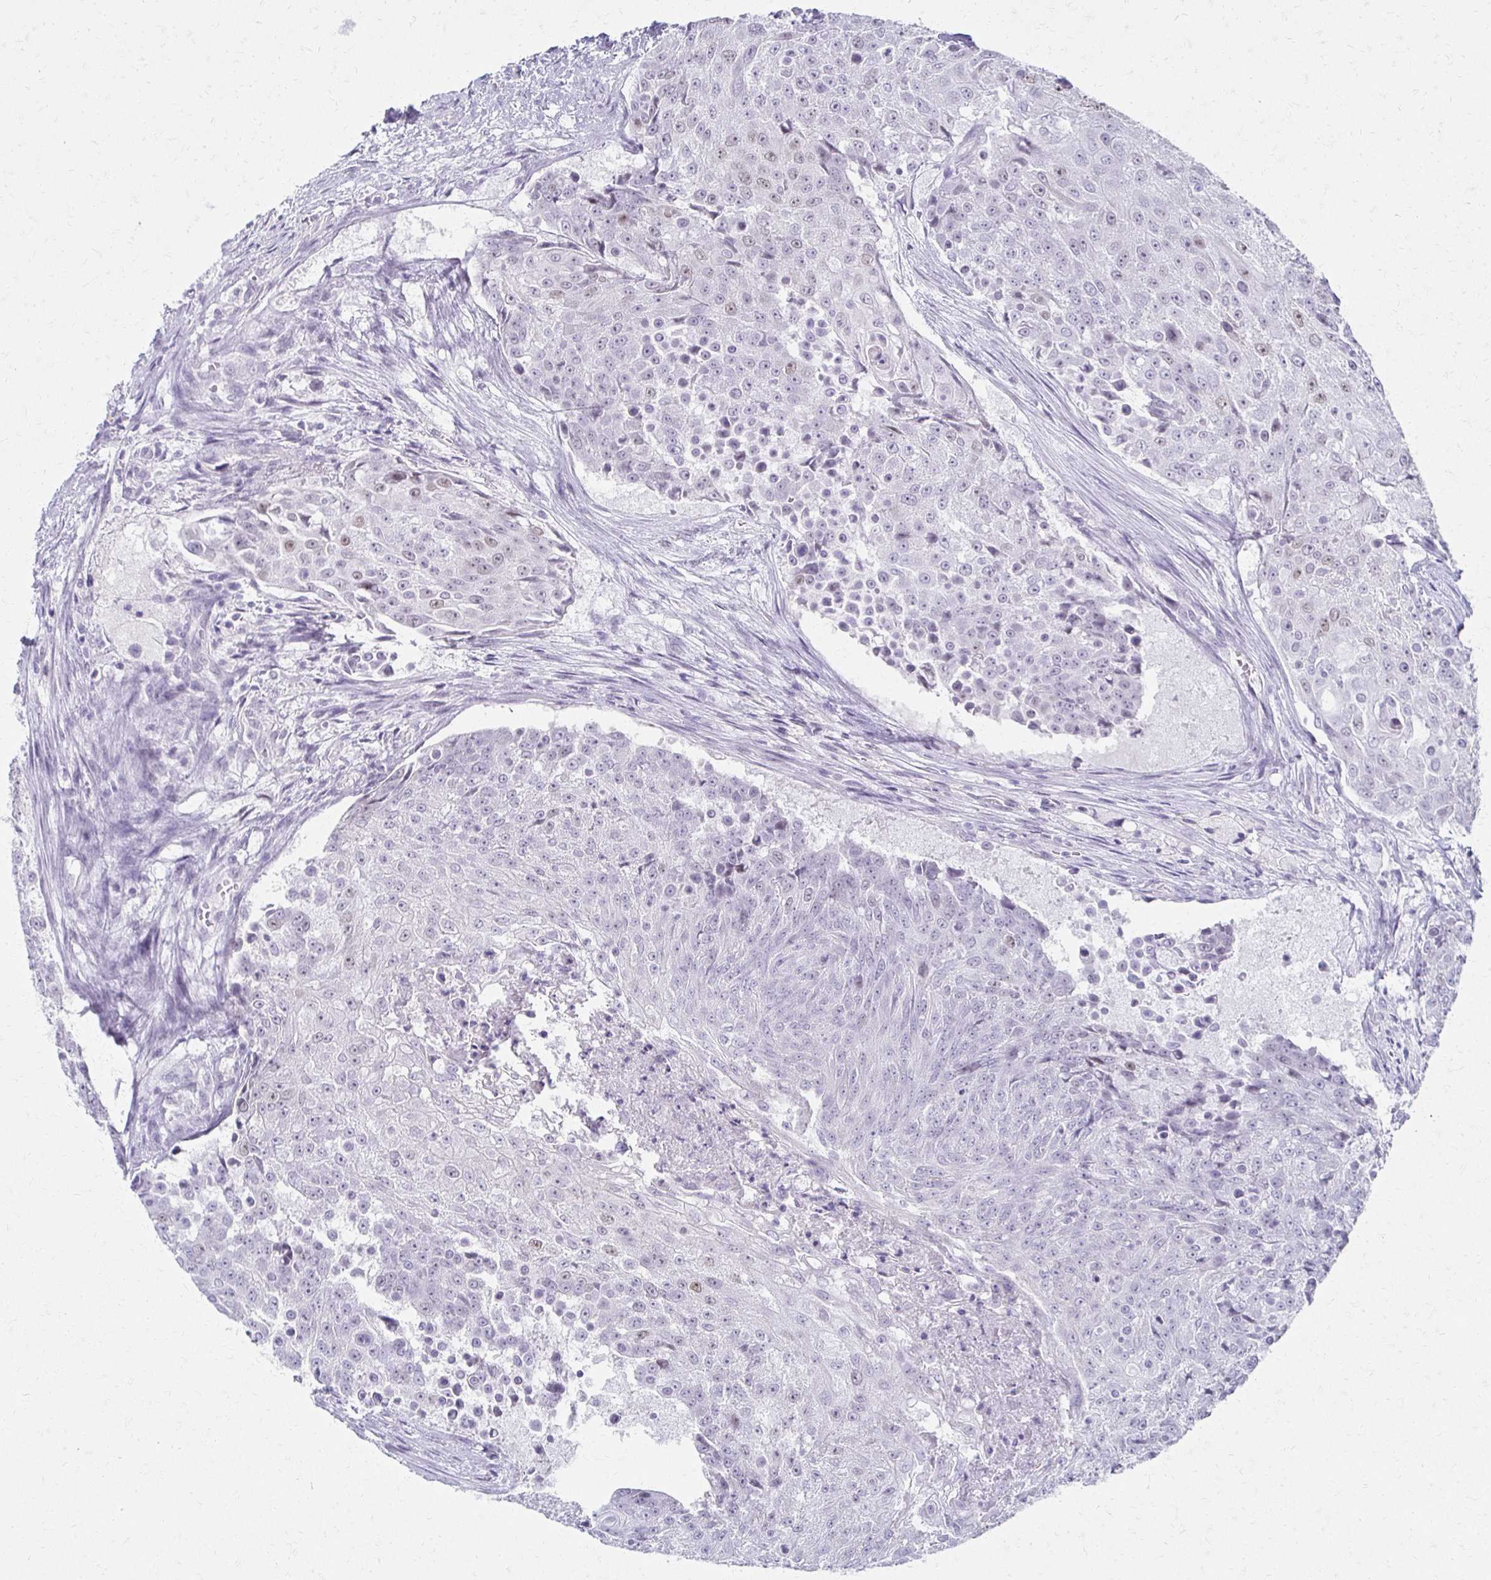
{"staining": {"intensity": "weak", "quantity": "<25%", "location": "nuclear"}, "tissue": "urothelial cancer", "cell_type": "Tumor cells", "image_type": "cancer", "snomed": [{"axis": "morphology", "description": "Urothelial carcinoma, High grade"}, {"axis": "topography", "description": "Urinary bladder"}], "caption": "Immunohistochemical staining of human urothelial cancer demonstrates no significant staining in tumor cells.", "gene": "MORC4", "patient": {"sex": "female", "age": 63}}